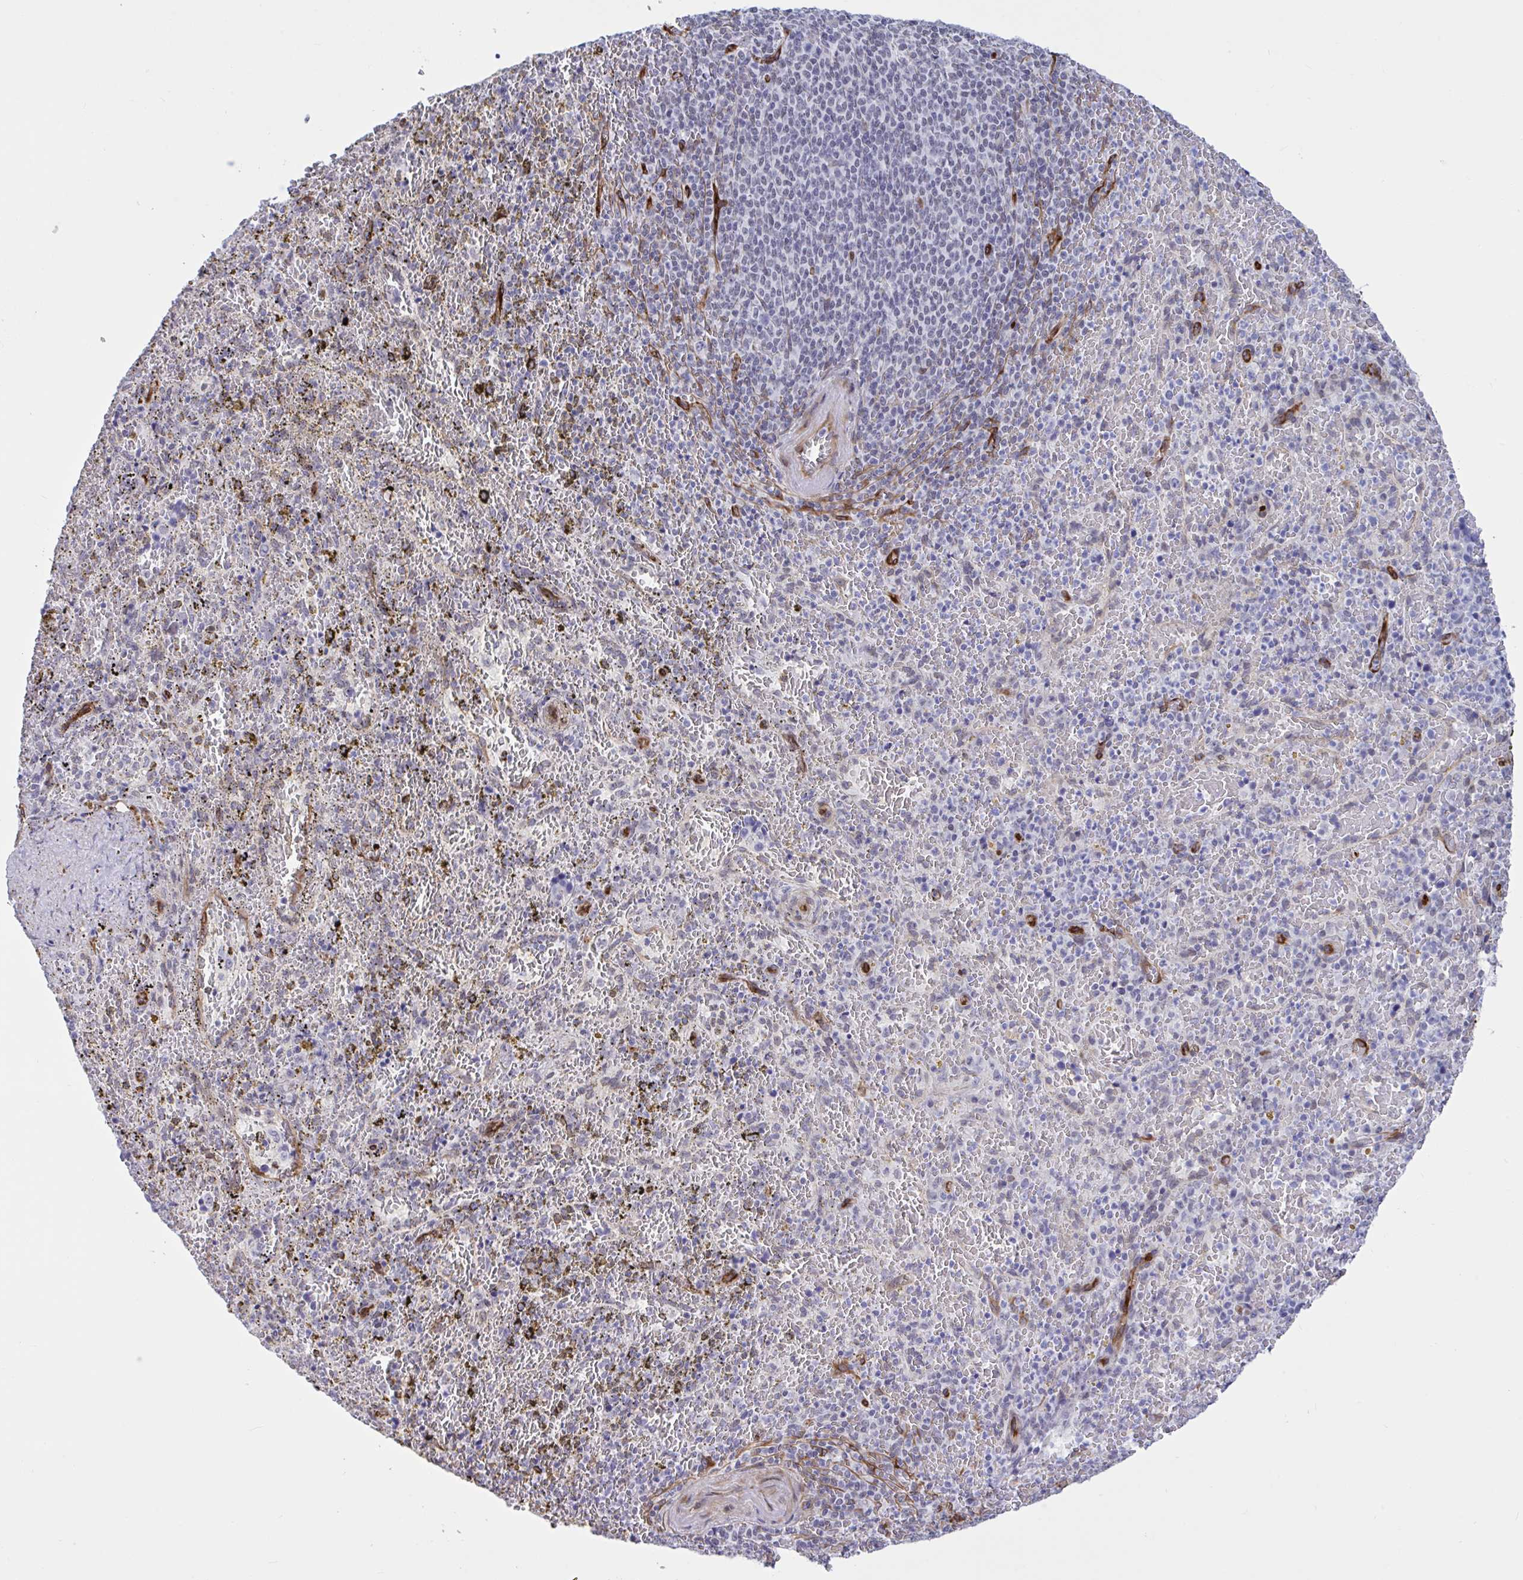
{"staining": {"intensity": "negative", "quantity": "none", "location": "none"}, "tissue": "spleen", "cell_type": "Cells in red pulp", "image_type": "normal", "snomed": [{"axis": "morphology", "description": "Normal tissue, NOS"}, {"axis": "topography", "description": "Spleen"}], "caption": "Immunohistochemistry histopathology image of normal human spleen stained for a protein (brown), which reveals no expression in cells in red pulp.", "gene": "EML1", "patient": {"sex": "female", "age": 50}}